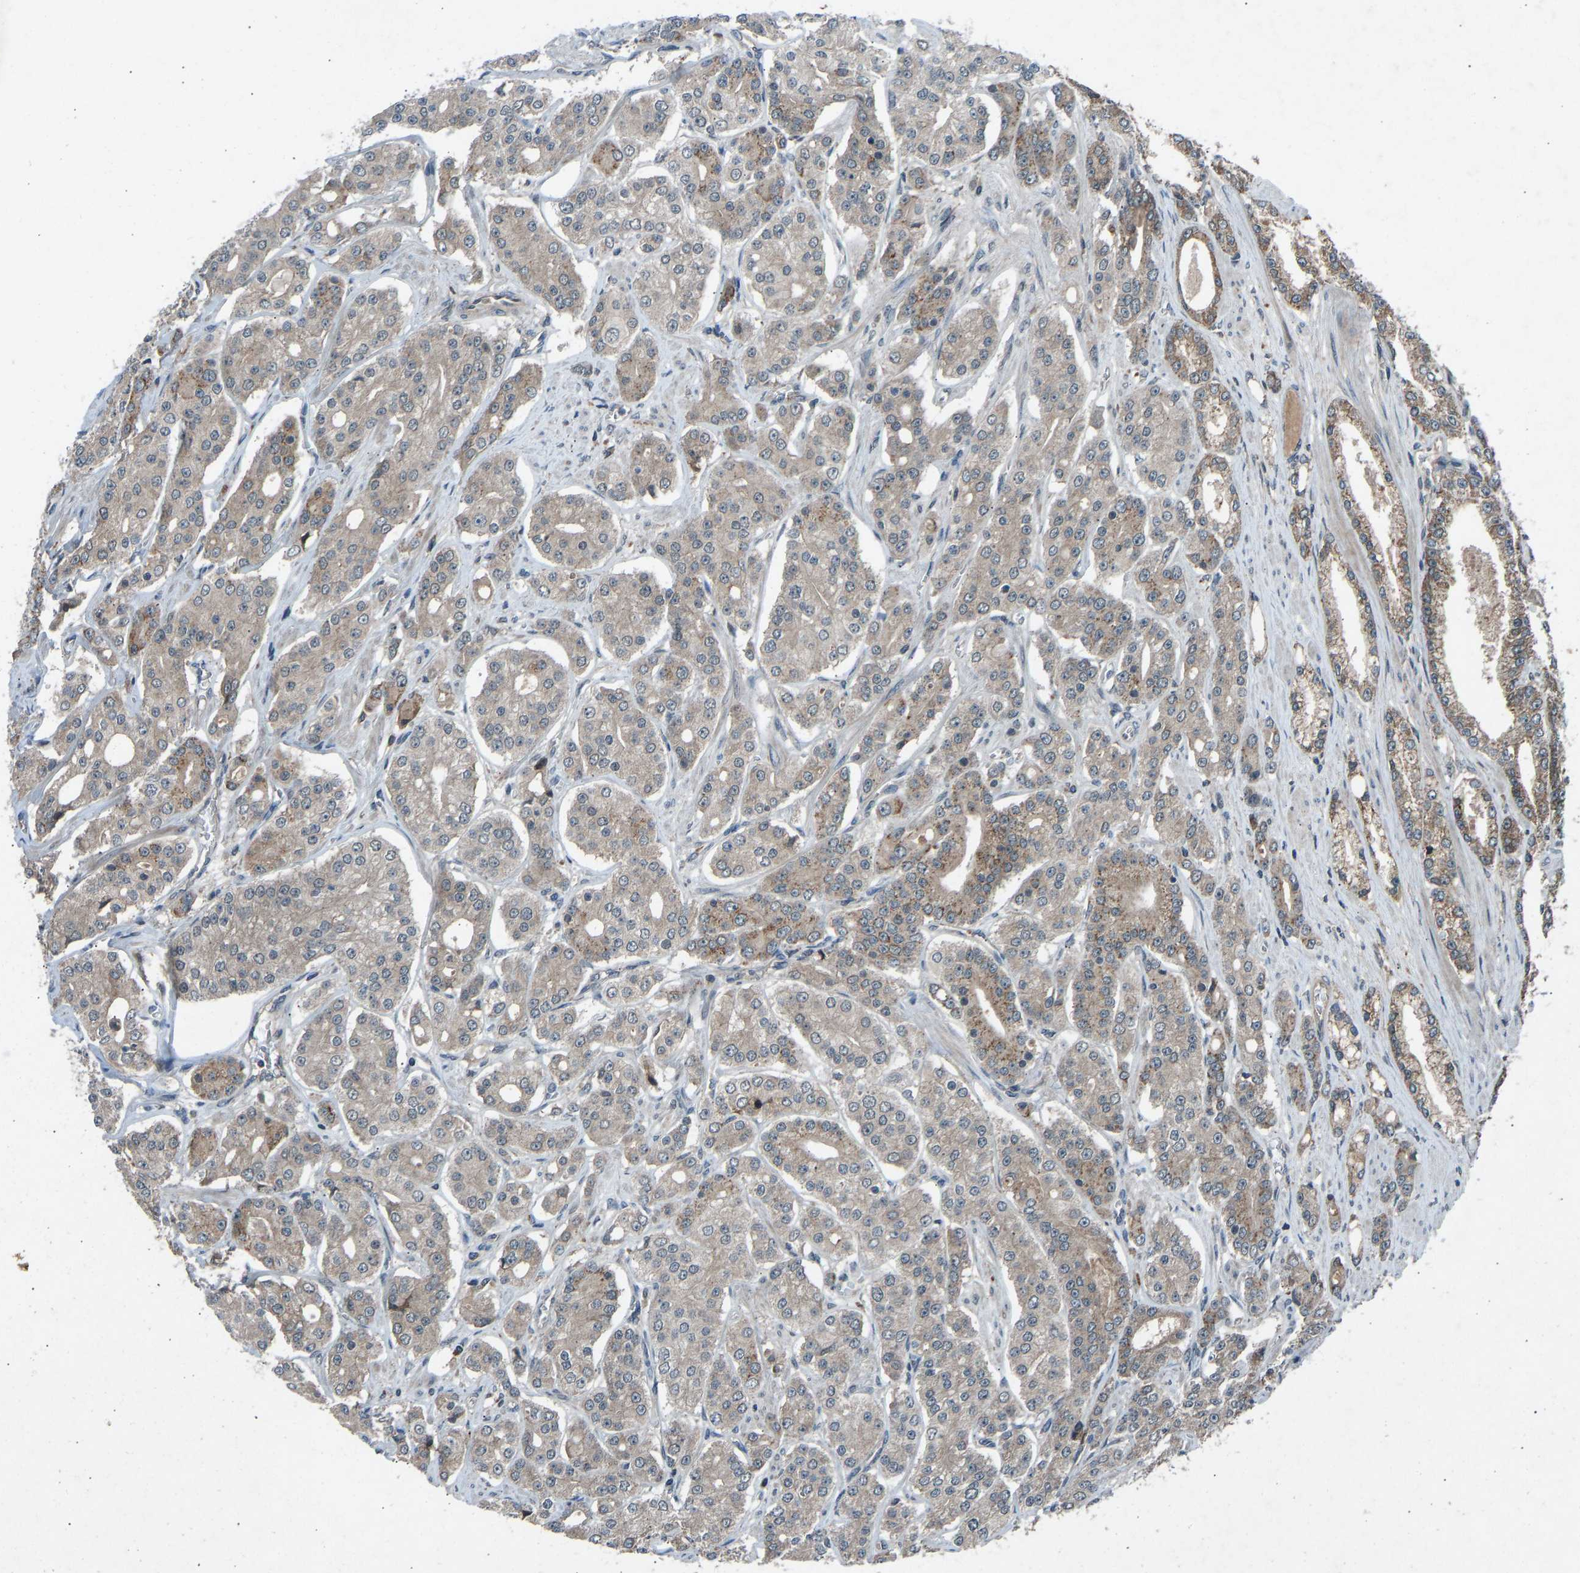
{"staining": {"intensity": "weak", "quantity": ">75%", "location": "cytoplasmic/membranous"}, "tissue": "prostate cancer", "cell_type": "Tumor cells", "image_type": "cancer", "snomed": [{"axis": "morphology", "description": "Adenocarcinoma, High grade"}, {"axis": "topography", "description": "Prostate"}], "caption": "The micrograph demonstrates immunohistochemical staining of prostate cancer. There is weak cytoplasmic/membranous expression is identified in approximately >75% of tumor cells.", "gene": "SLC43A1", "patient": {"sex": "male", "age": 71}}